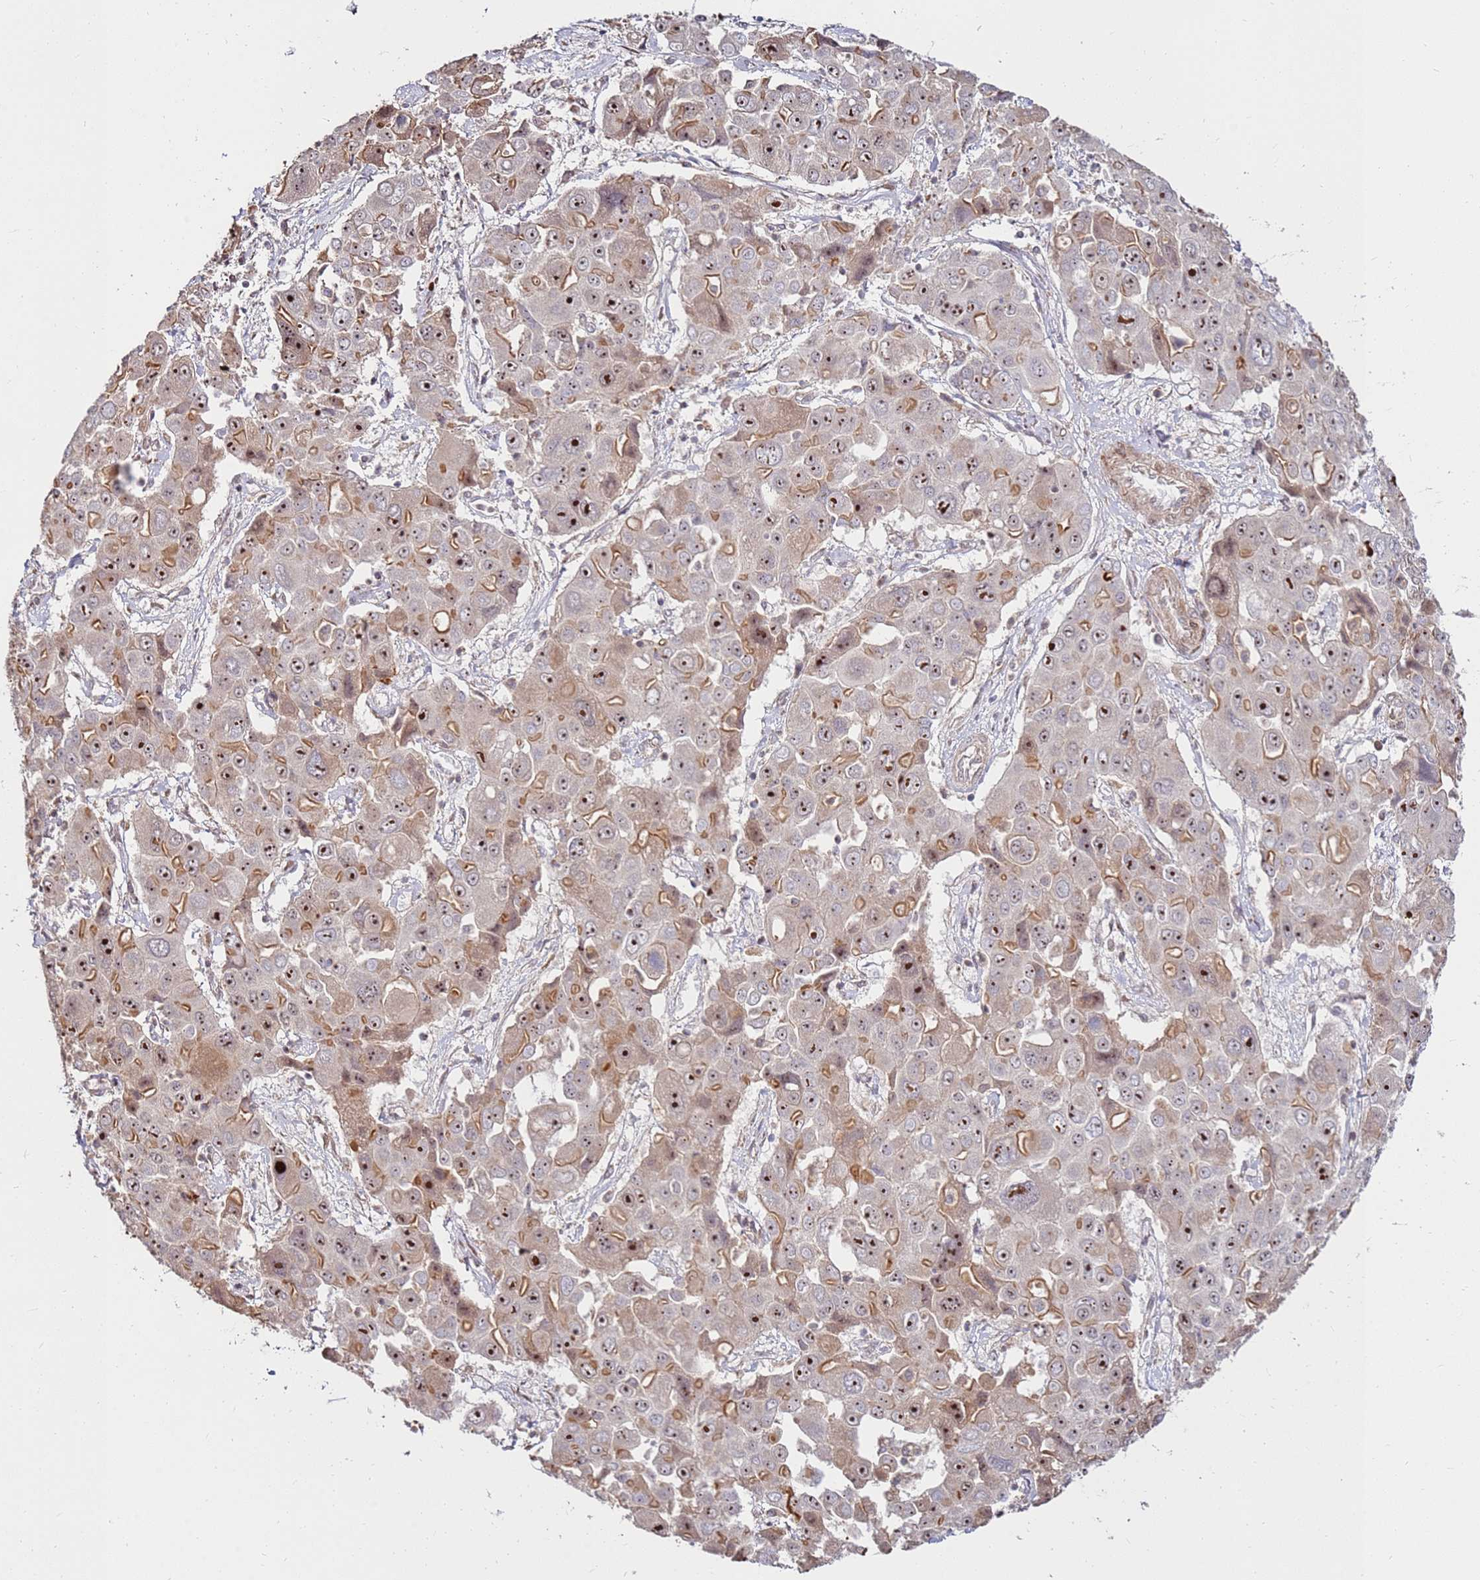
{"staining": {"intensity": "strong", "quantity": ">75%", "location": "cytoplasmic/membranous,nuclear"}, "tissue": "liver cancer", "cell_type": "Tumor cells", "image_type": "cancer", "snomed": [{"axis": "morphology", "description": "Cholangiocarcinoma"}, {"axis": "topography", "description": "Liver"}], "caption": "Liver cancer stained with DAB IHC displays high levels of strong cytoplasmic/membranous and nuclear positivity in about >75% of tumor cells.", "gene": "KIF25", "patient": {"sex": "male", "age": 67}}